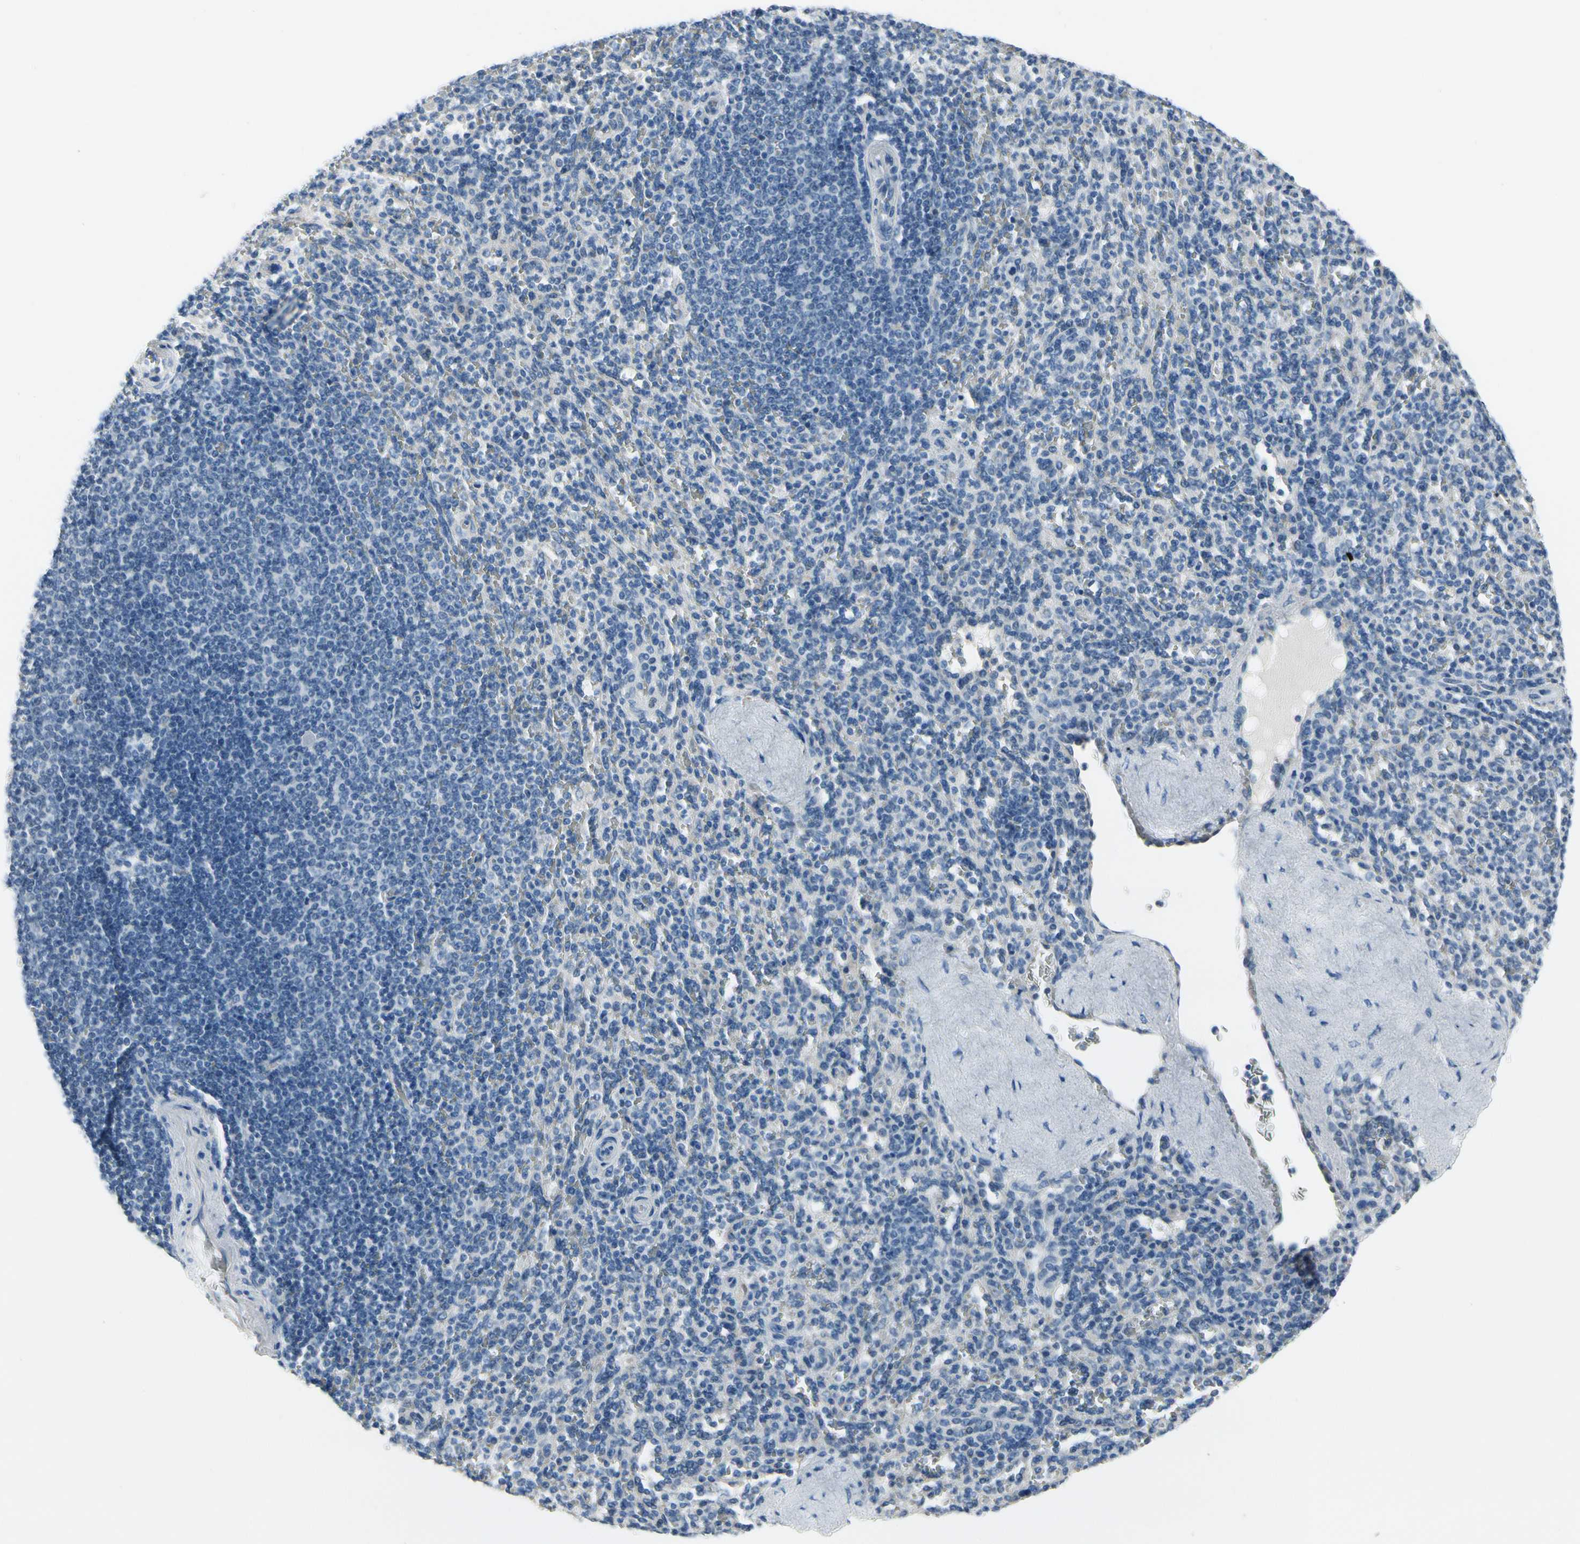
{"staining": {"intensity": "negative", "quantity": "none", "location": "none"}, "tissue": "spleen", "cell_type": "Cells in red pulp", "image_type": "normal", "snomed": [{"axis": "morphology", "description": "Normal tissue, NOS"}, {"axis": "topography", "description": "Spleen"}], "caption": "IHC photomicrograph of unremarkable human spleen stained for a protein (brown), which demonstrates no expression in cells in red pulp.", "gene": "MUC5B", "patient": {"sex": "male", "age": 36}}